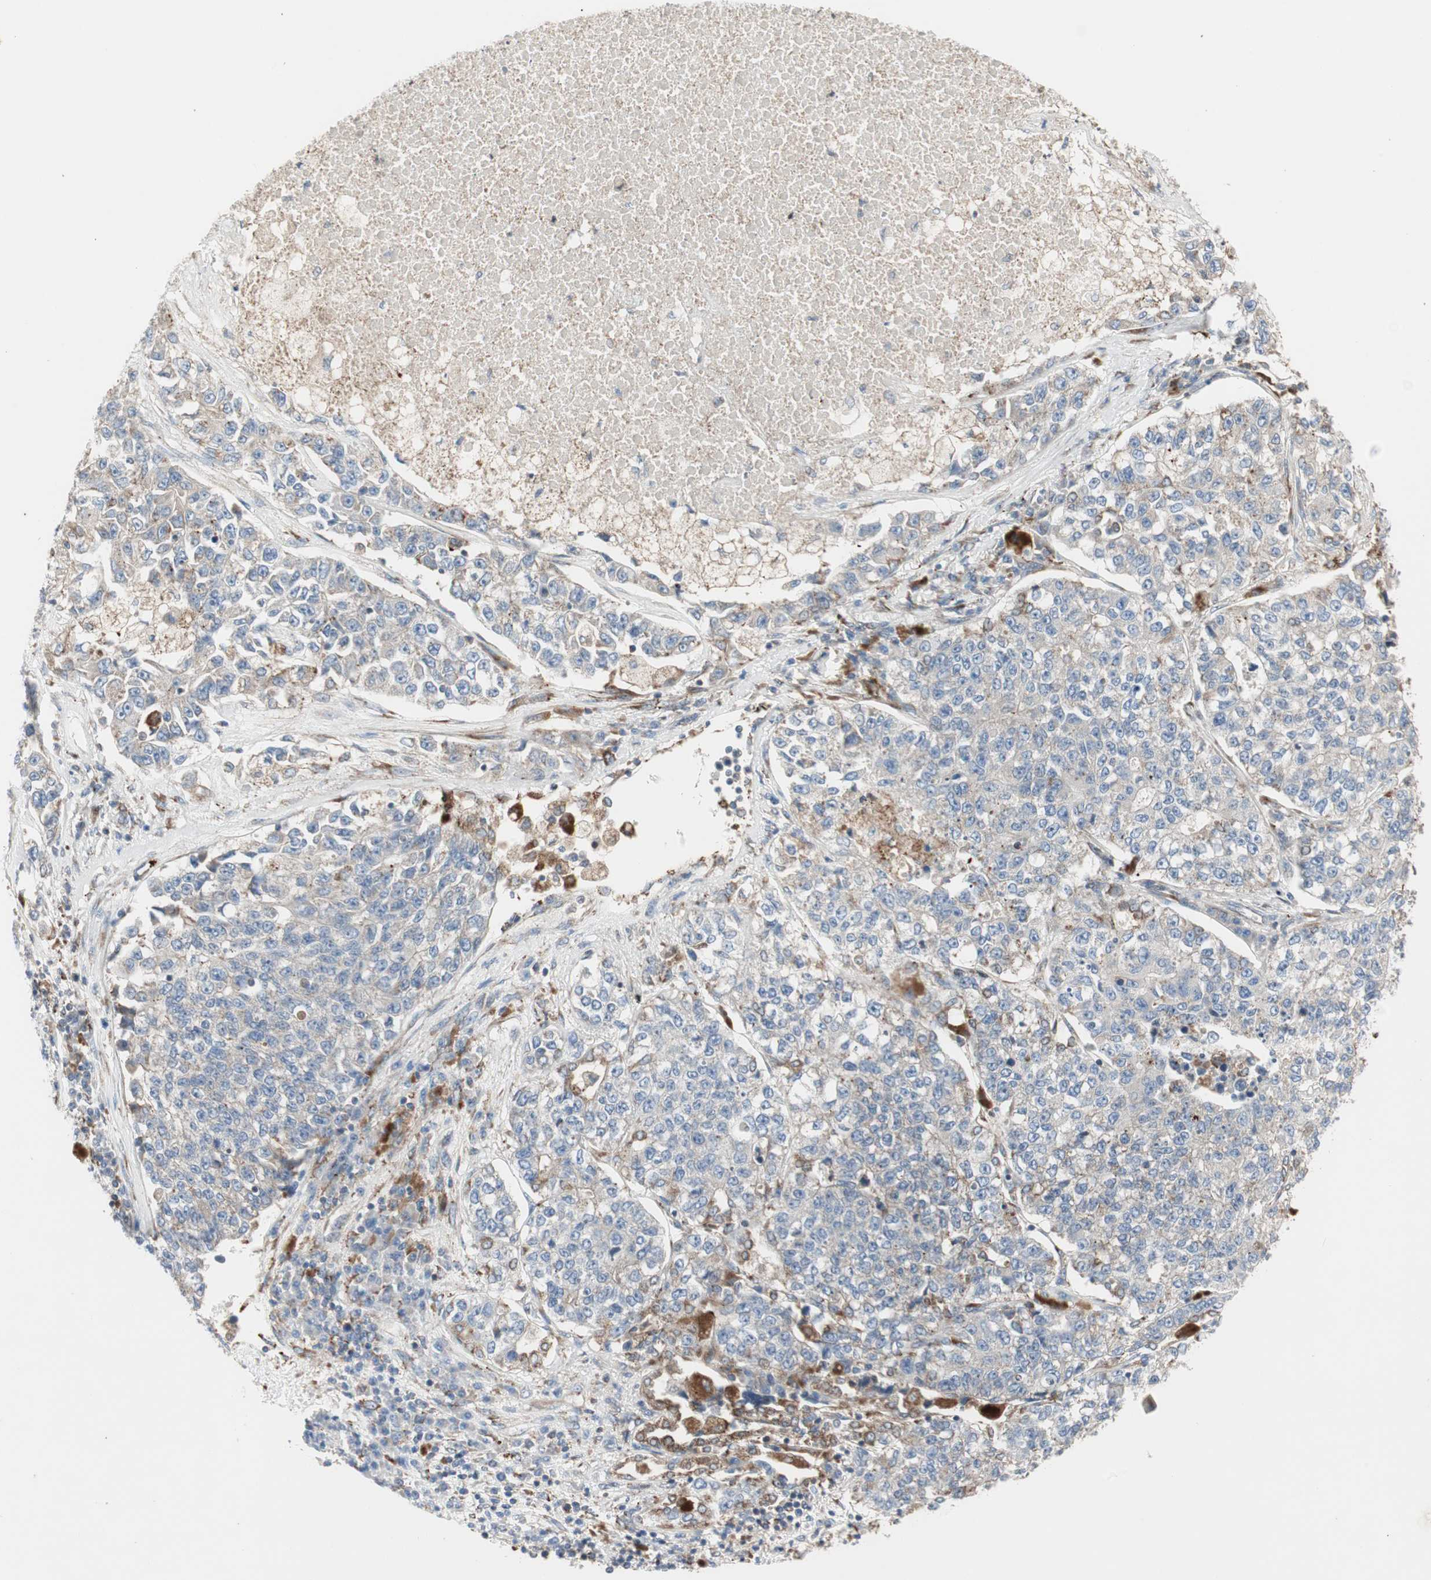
{"staining": {"intensity": "weak", "quantity": ">75%", "location": "cytoplasmic/membranous"}, "tissue": "lung cancer", "cell_type": "Tumor cells", "image_type": "cancer", "snomed": [{"axis": "morphology", "description": "Adenocarcinoma, NOS"}, {"axis": "topography", "description": "Lung"}], "caption": "Protein expression analysis of lung cancer demonstrates weak cytoplasmic/membranous staining in about >75% of tumor cells.", "gene": "H6PD", "patient": {"sex": "male", "age": 49}}